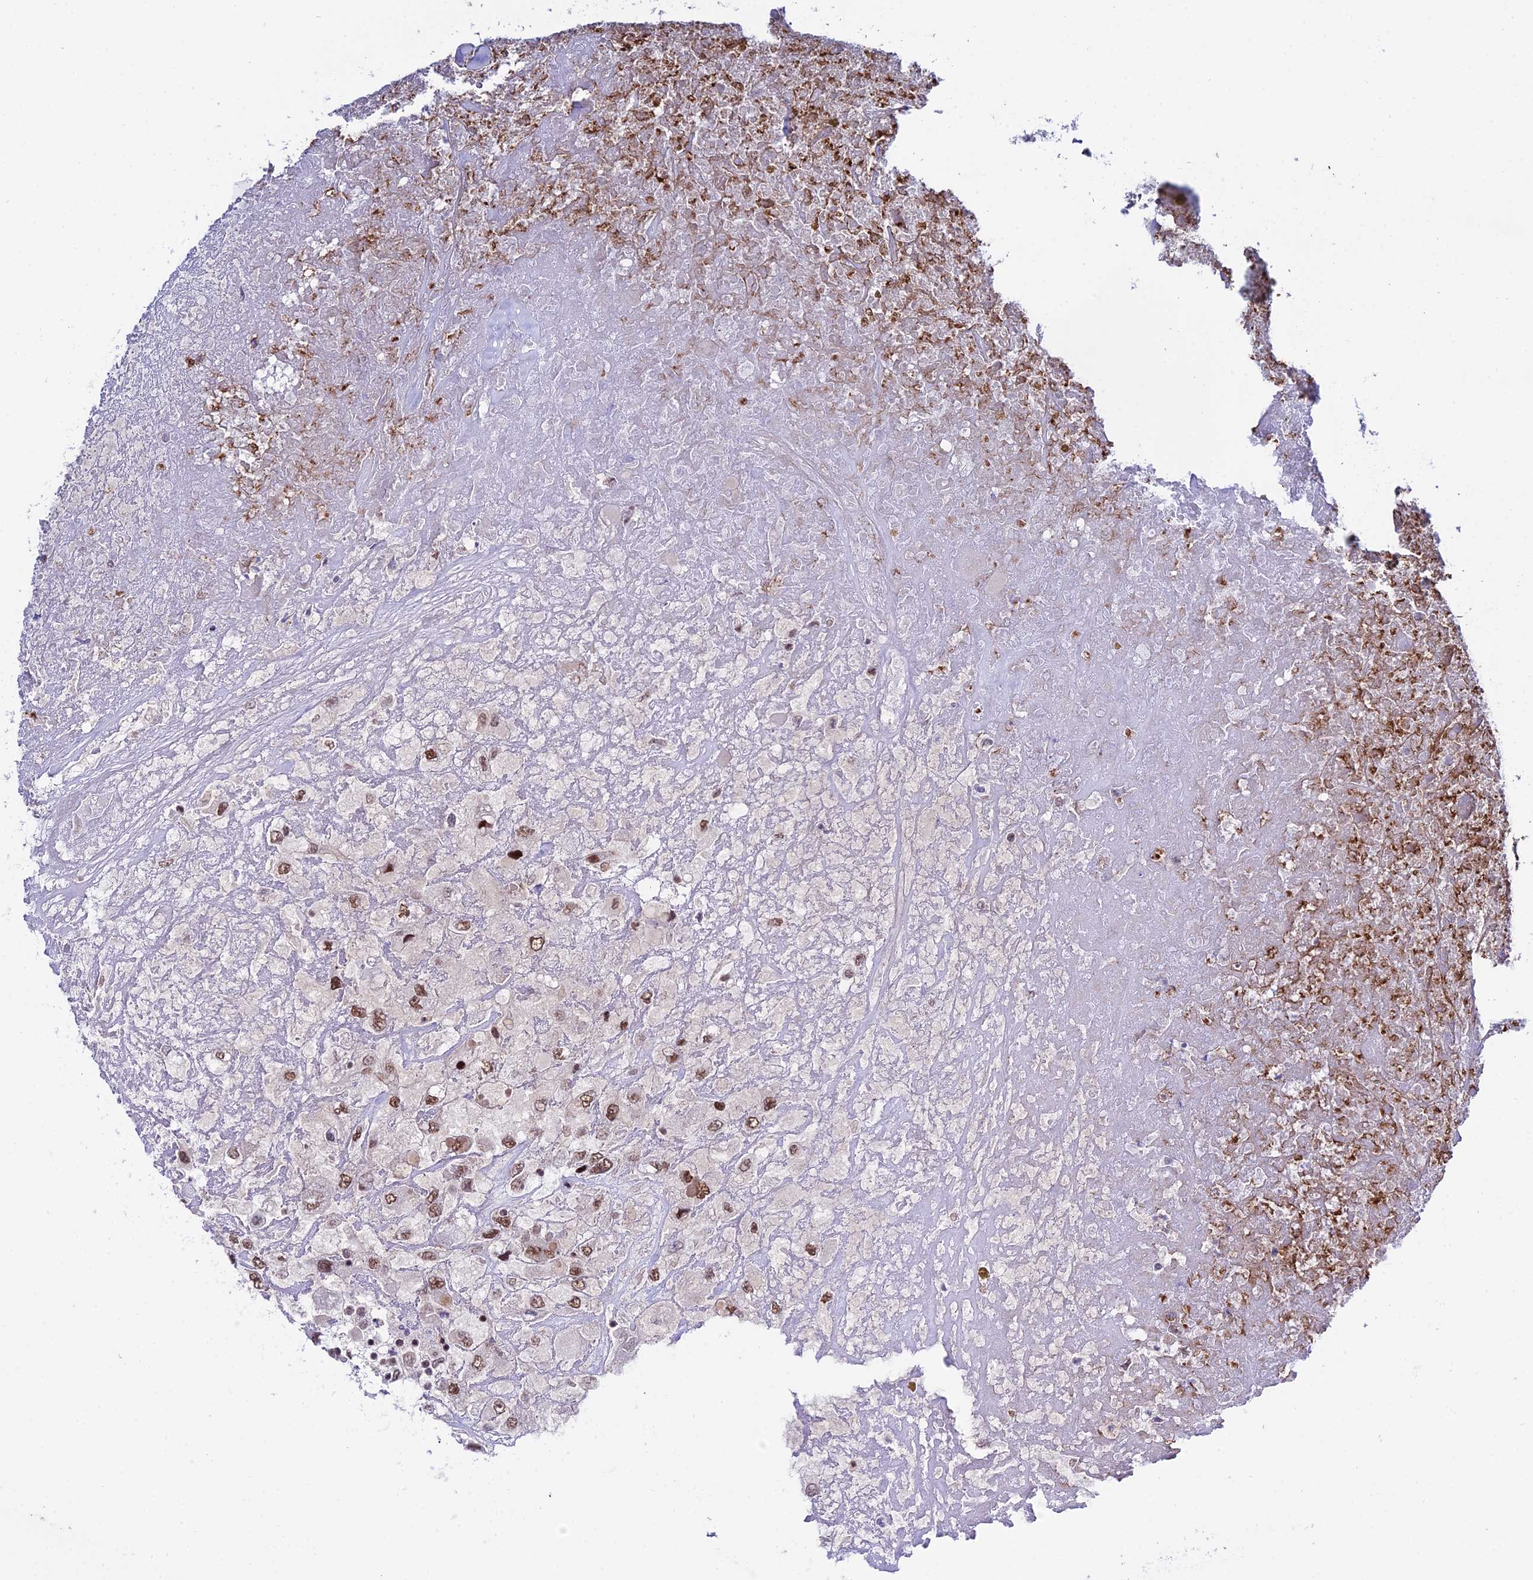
{"staining": {"intensity": "moderate", "quantity": ">75%", "location": "nuclear"}, "tissue": "renal cancer", "cell_type": "Tumor cells", "image_type": "cancer", "snomed": [{"axis": "morphology", "description": "Adenocarcinoma, NOS"}, {"axis": "topography", "description": "Kidney"}], "caption": "Human renal cancer stained for a protein (brown) demonstrates moderate nuclear positive expression in approximately >75% of tumor cells.", "gene": "SYT15", "patient": {"sex": "female", "age": 52}}